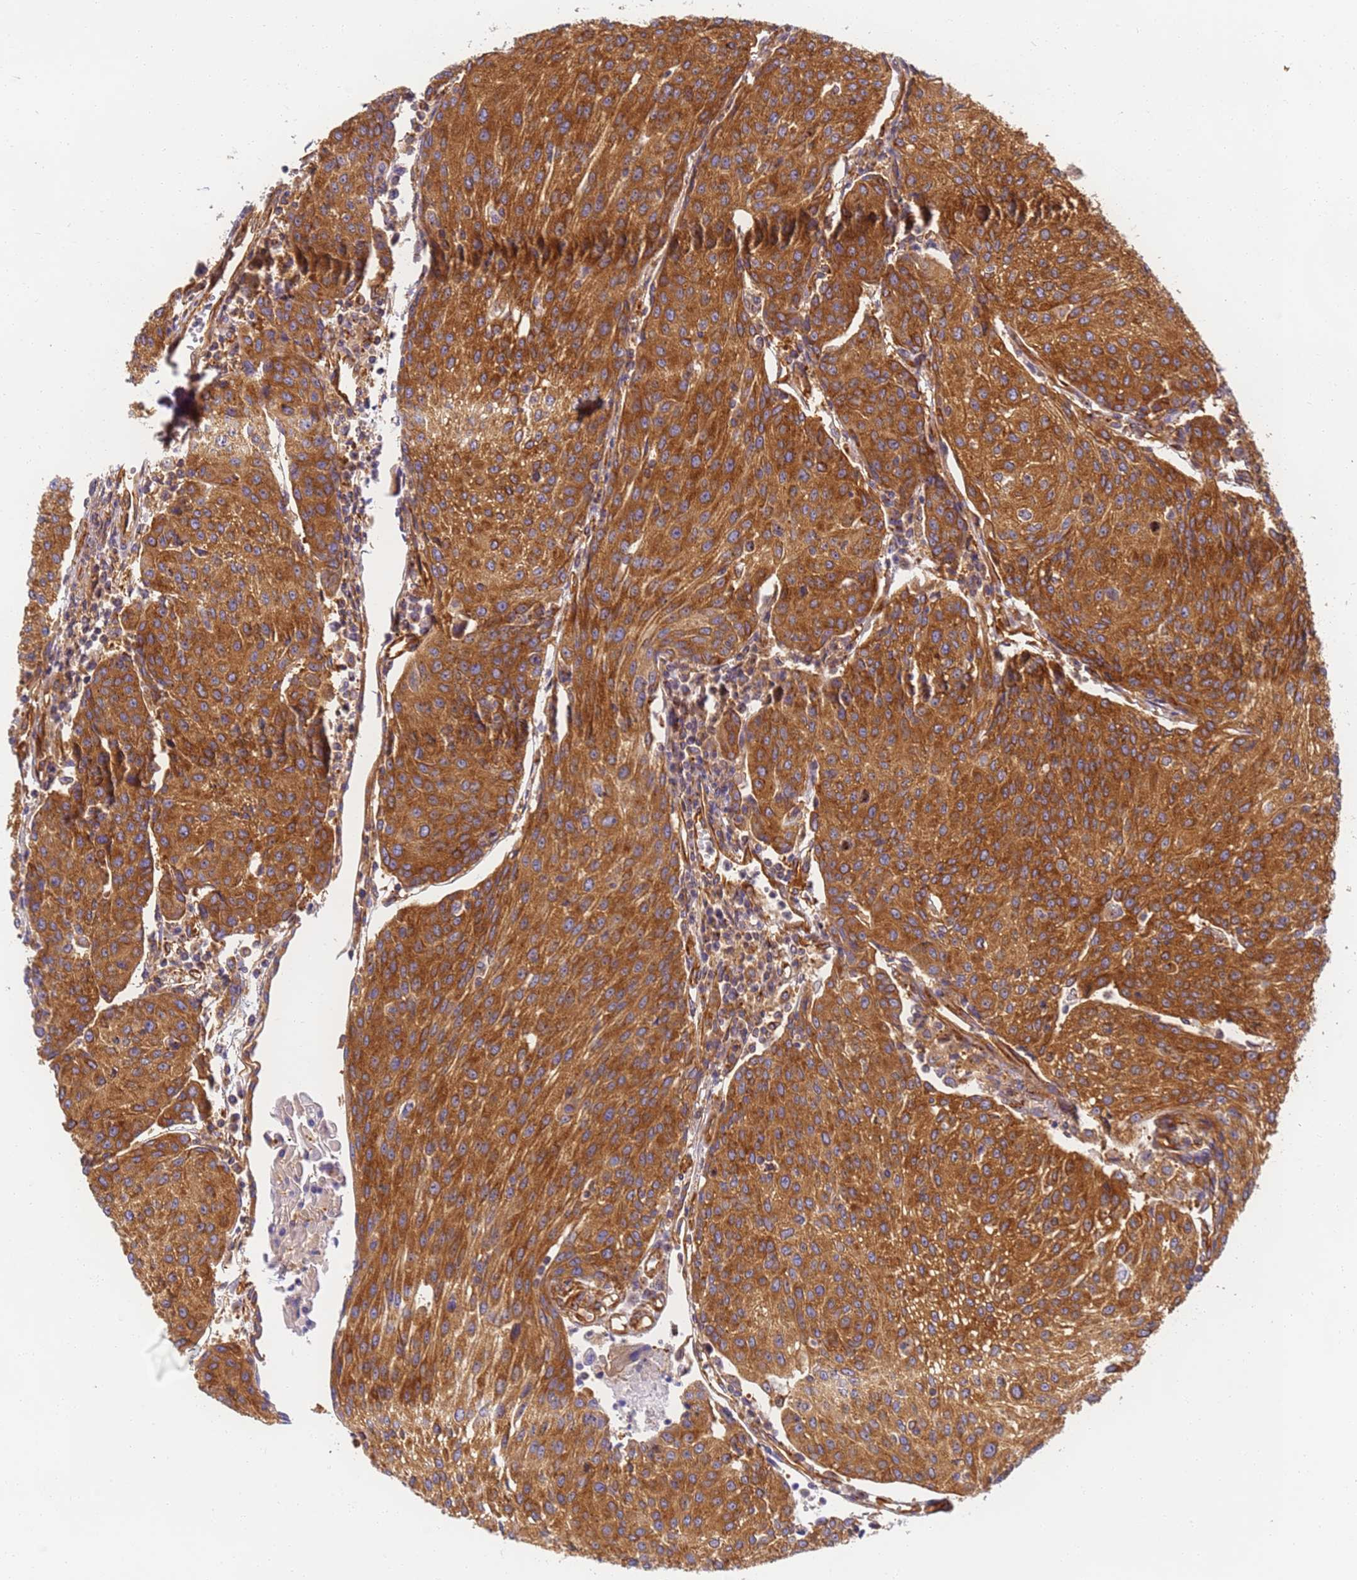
{"staining": {"intensity": "strong", "quantity": ">75%", "location": "cytoplasmic/membranous"}, "tissue": "urothelial cancer", "cell_type": "Tumor cells", "image_type": "cancer", "snomed": [{"axis": "morphology", "description": "Urothelial carcinoma, High grade"}, {"axis": "topography", "description": "Urinary bladder"}], "caption": "Urothelial cancer stained for a protein (brown) demonstrates strong cytoplasmic/membranous positive expression in approximately >75% of tumor cells.", "gene": "DYNC1I2", "patient": {"sex": "female", "age": 85}}